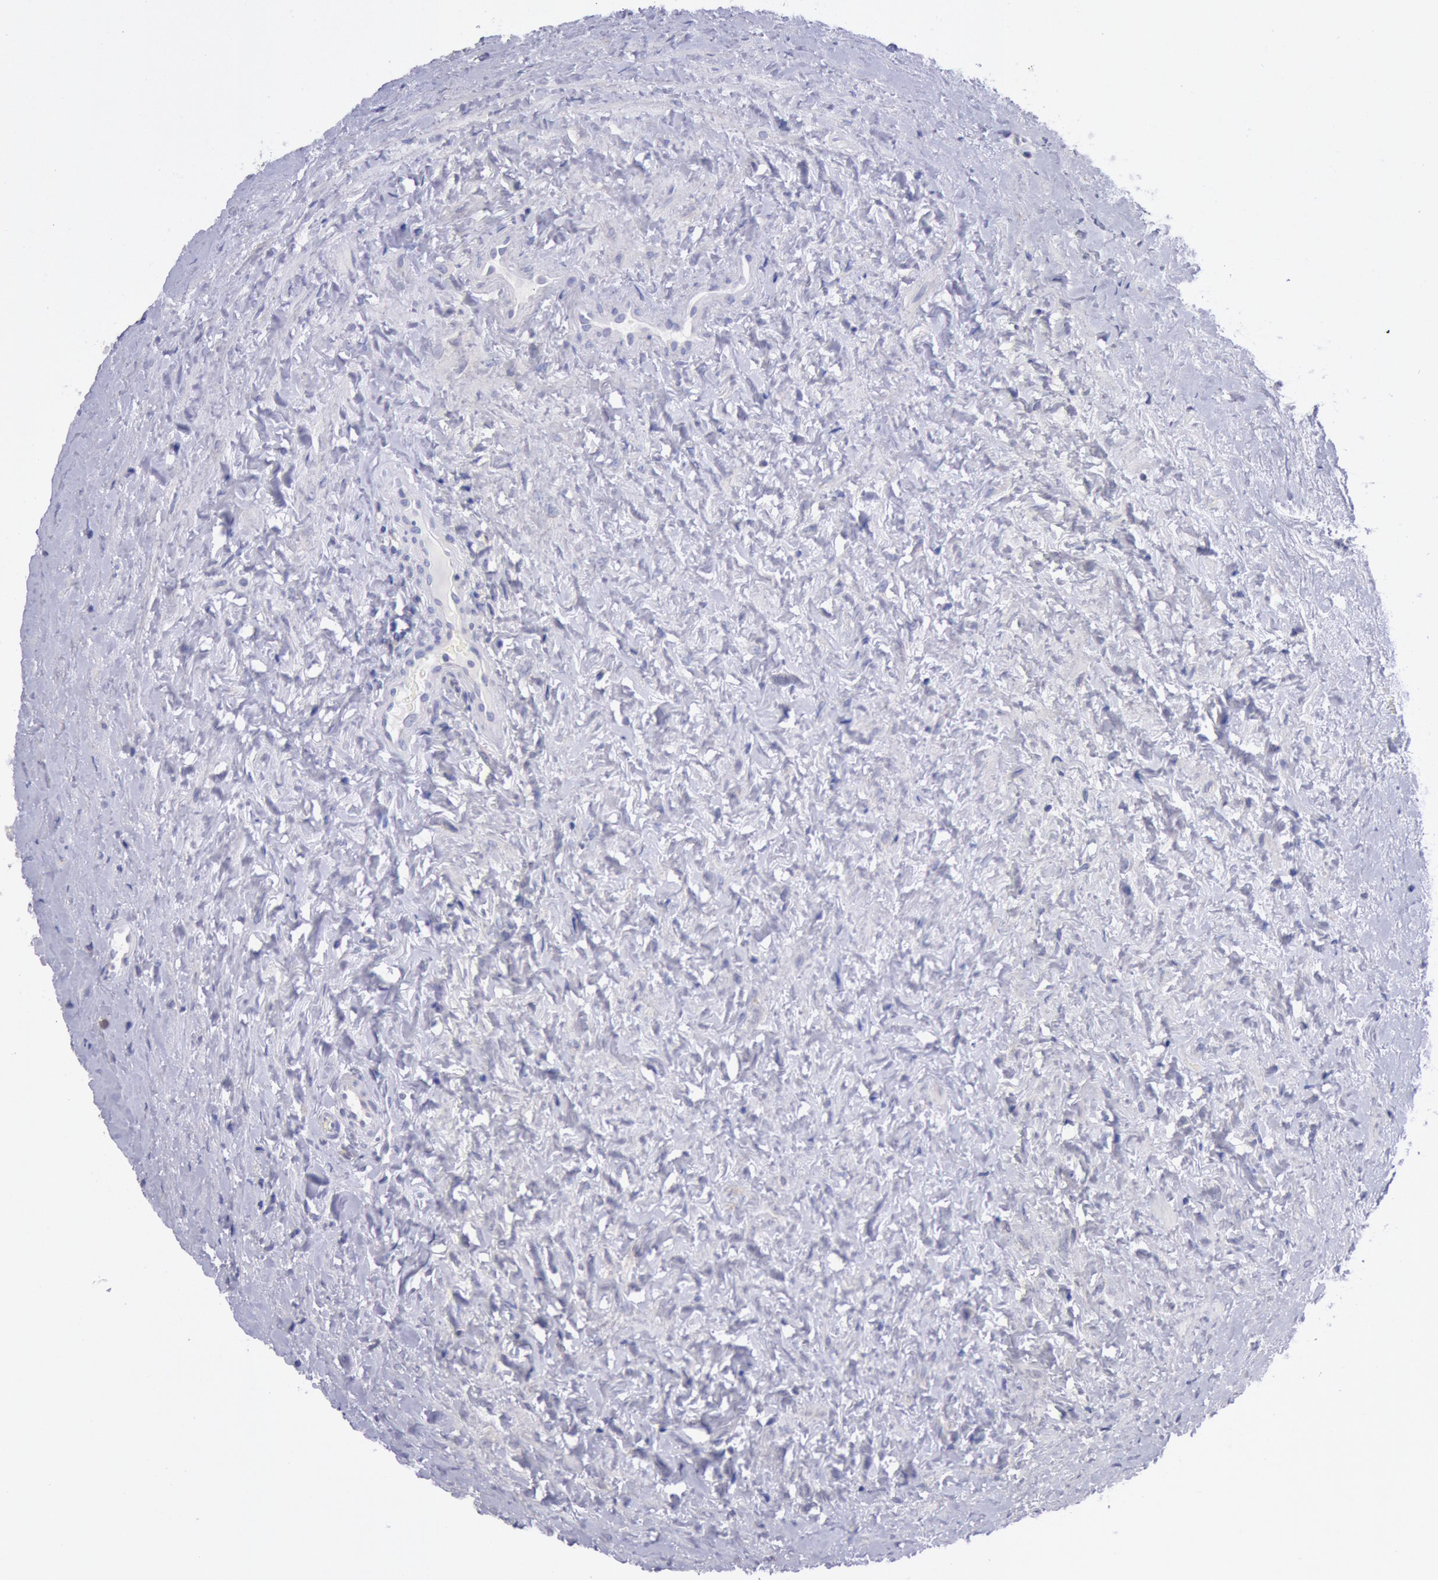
{"staining": {"intensity": "negative", "quantity": "none", "location": "none"}, "tissue": "testis cancer", "cell_type": "Tumor cells", "image_type": "cancer", "snomed": [{"axis": "morphology", "description": "Carcinoma, Embryonal, NOS"}, {"axis": "topography", "description": "Testis"}], "caption": "There is no significant positivity in tumor cells of embryonal carcinoma (testis).", "gene": "GAL3ST1", "patient": {"sex": "male", "age": 31}}